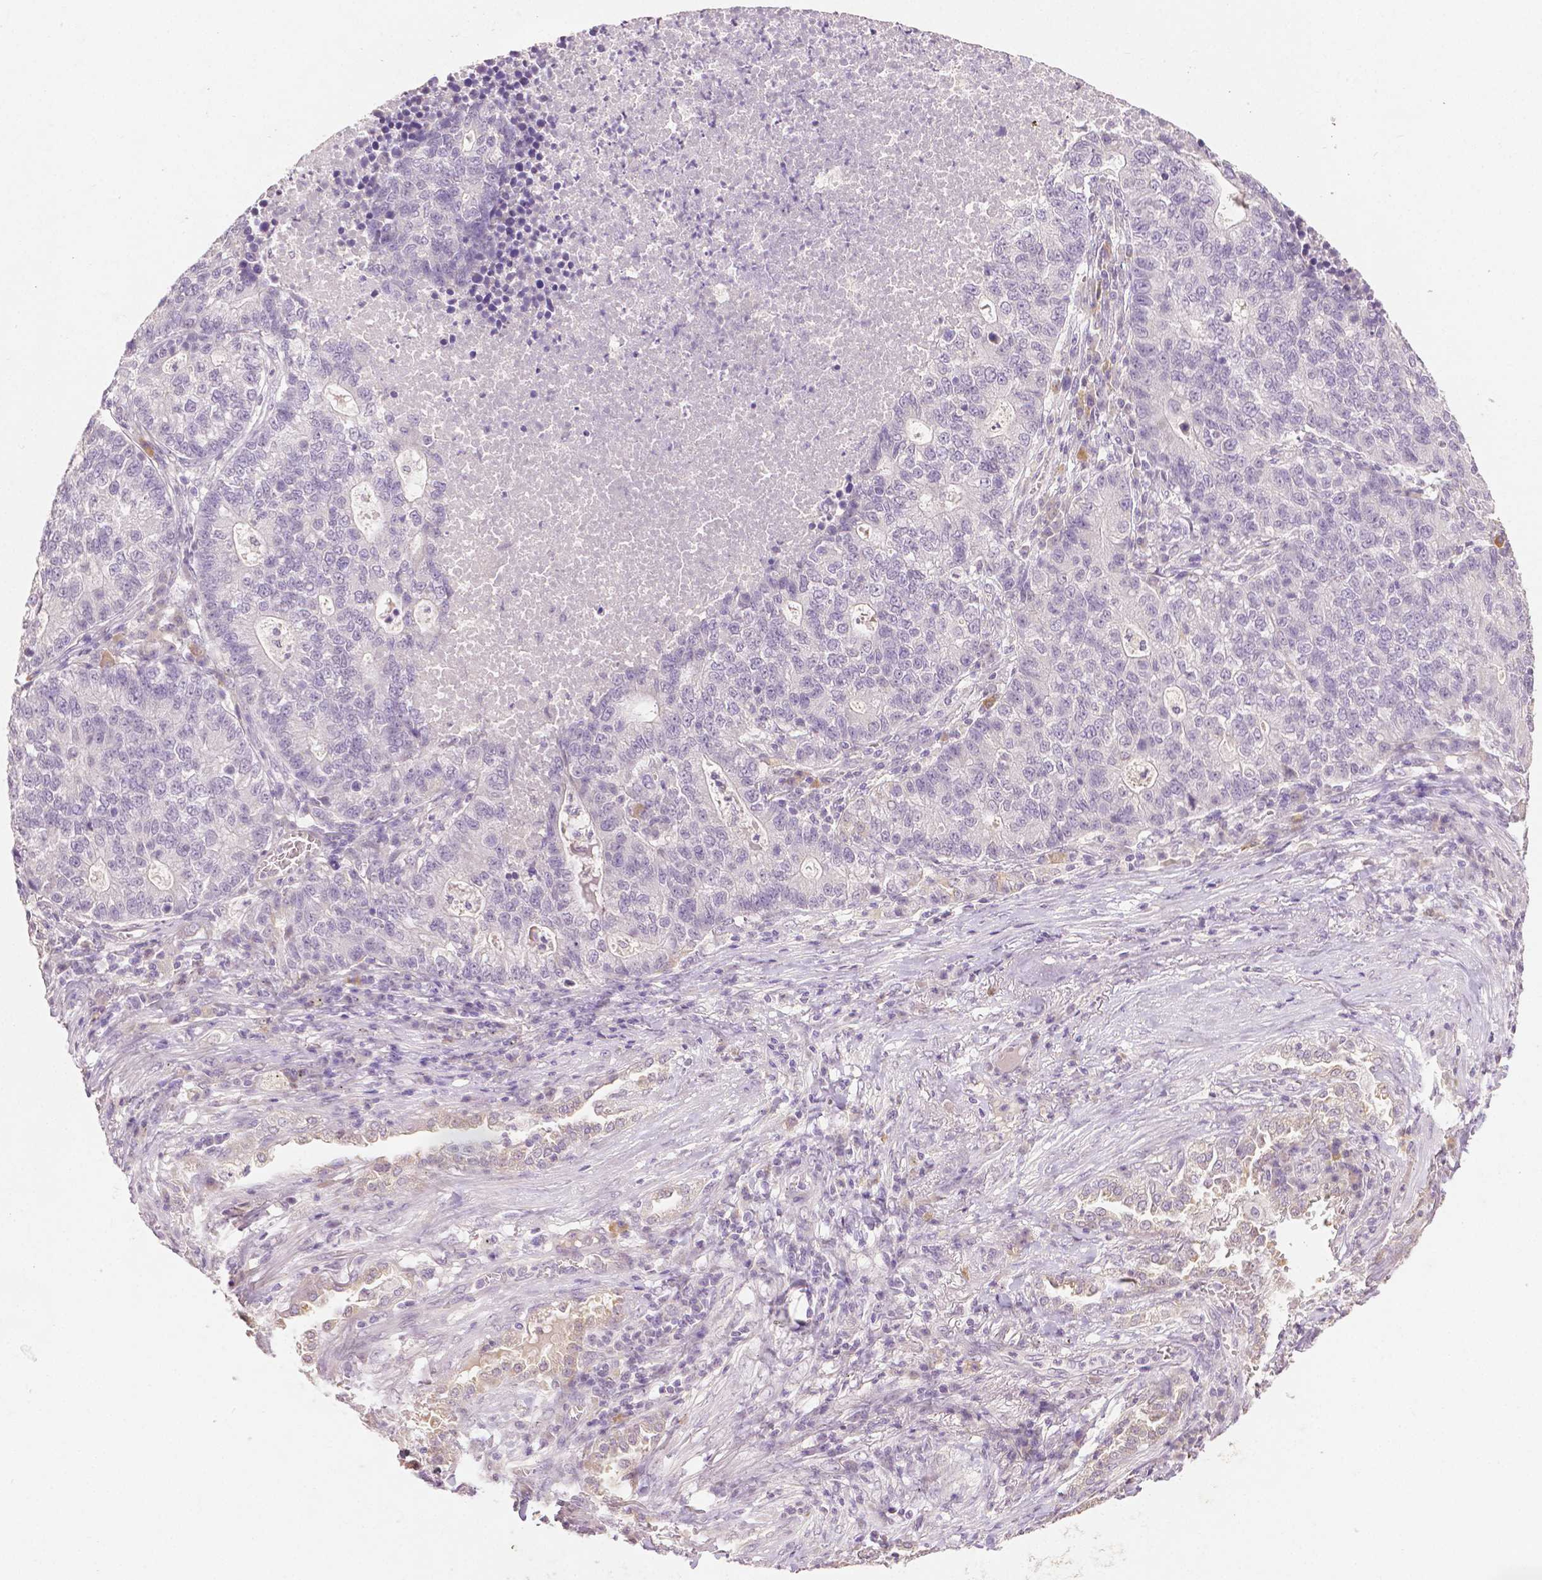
{"staining": {"intensity": "negative", "quantity": "none", "location": "none"}, "tissue": "lung cancer", "cell_type": "Tumor cells", "image_type": "cancer", "snomed": [{"axis": "morphology", "description": "Adenocarcinoma, NOS"}, {"axis": "topography", "description": "Lung"}], "caption": "High power microscopy image of an IHC micrograph of lung cancer (adenocarcinoma), revealing no significant staining in tumor cells. Nuclei are stained in blue.", "gene": "TGM1", "patient": {"sex": "male", "age": 57}}